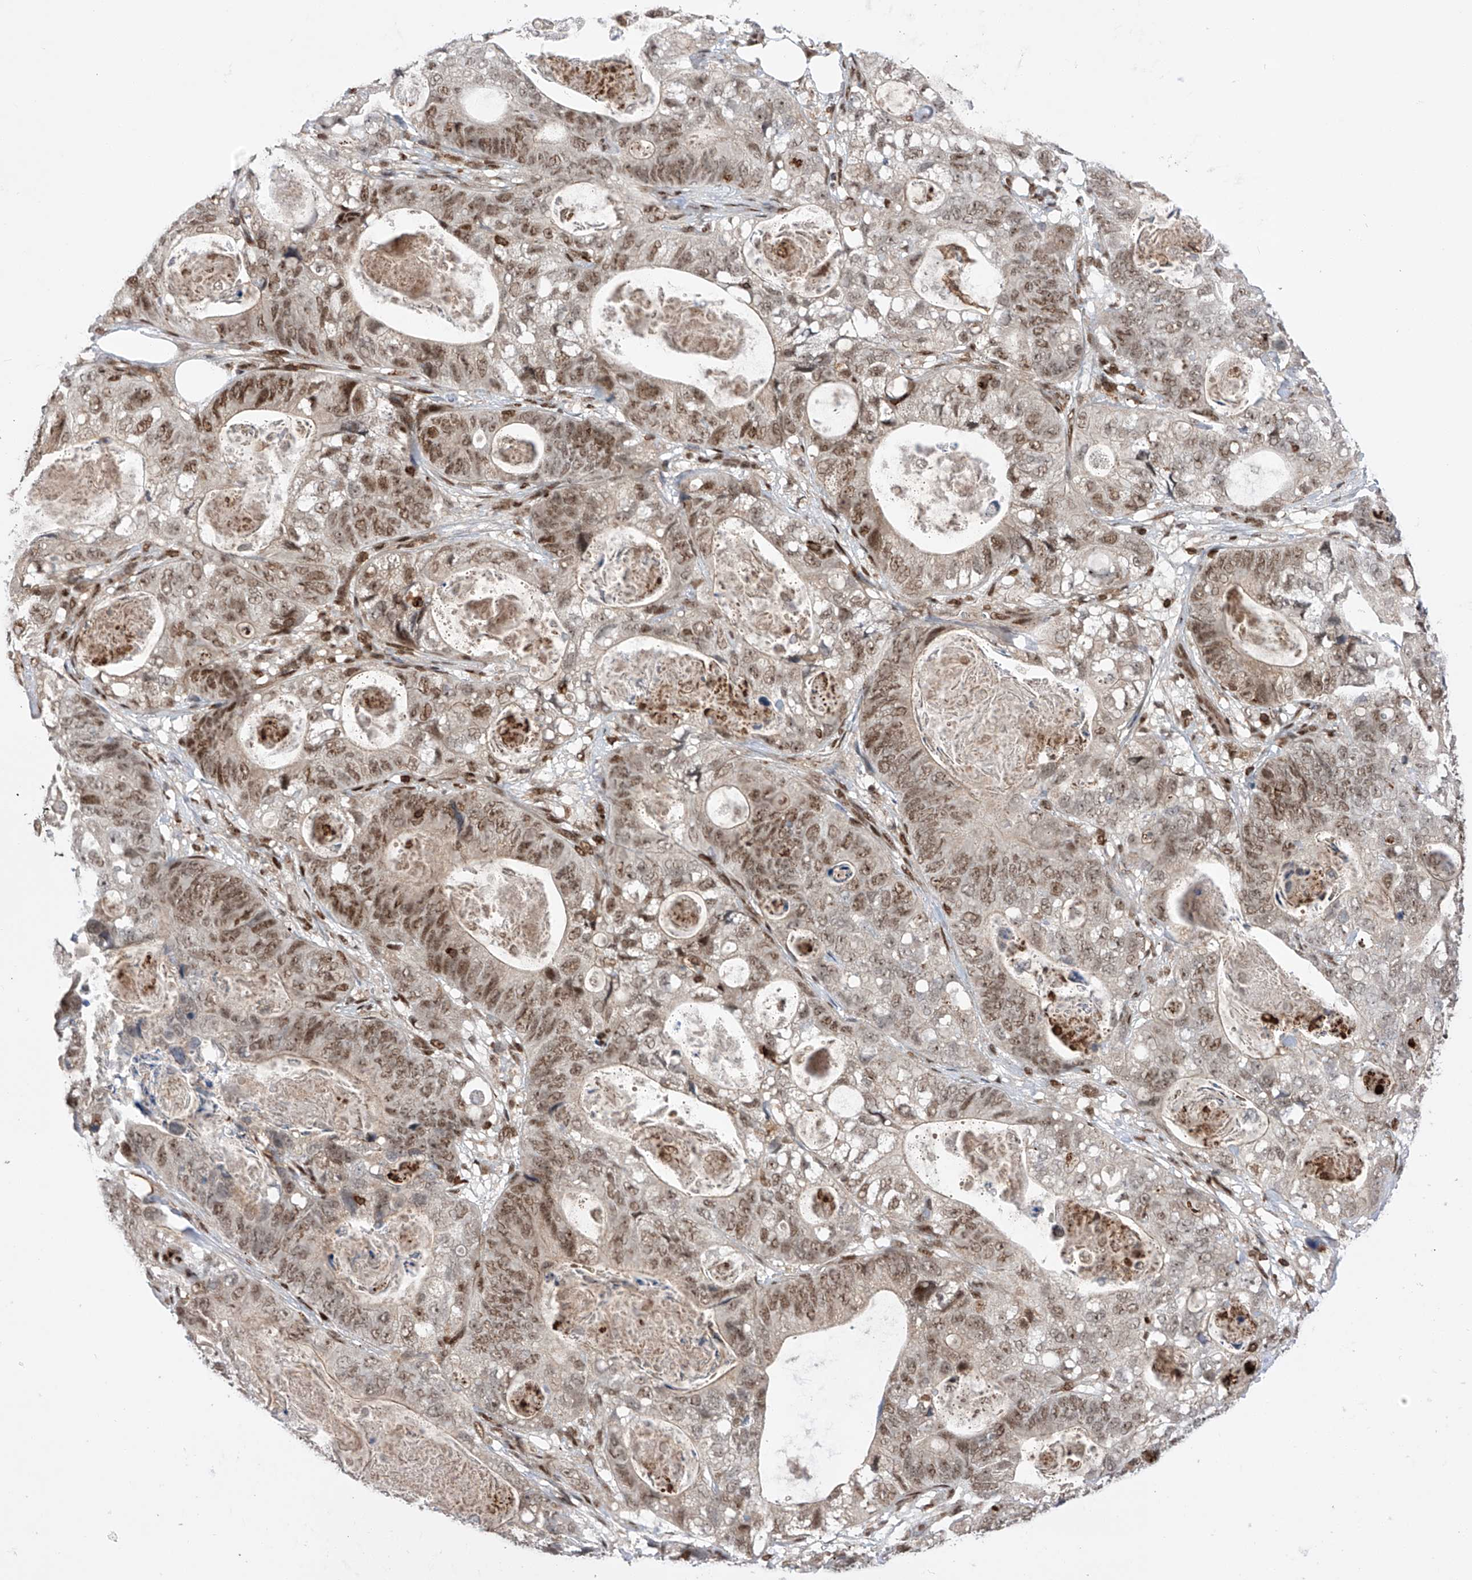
{"staining": {"intensity": "moderate", "quantity": ">75%", "location": "nuclear"}, "tissue": "stomach cancer", "cell_type": "Tumor cells", "image_type": "cancer", "snomed": [{"axis": "morphology", "description": "Normal tissue, NOS"}, {"axis": "morphology", "description": "Adenocarcinoma, NOS"}, {"axis": "topography", "description": "Stomach"}], "caption": "A histopathology image of human stomach cancer (adenocarcinoma) stained for a protein shows moderate nuclear brown staining in tumor cells.", "gene": "ZNF280D", "patient": {"sex": "female", "age": 89}}